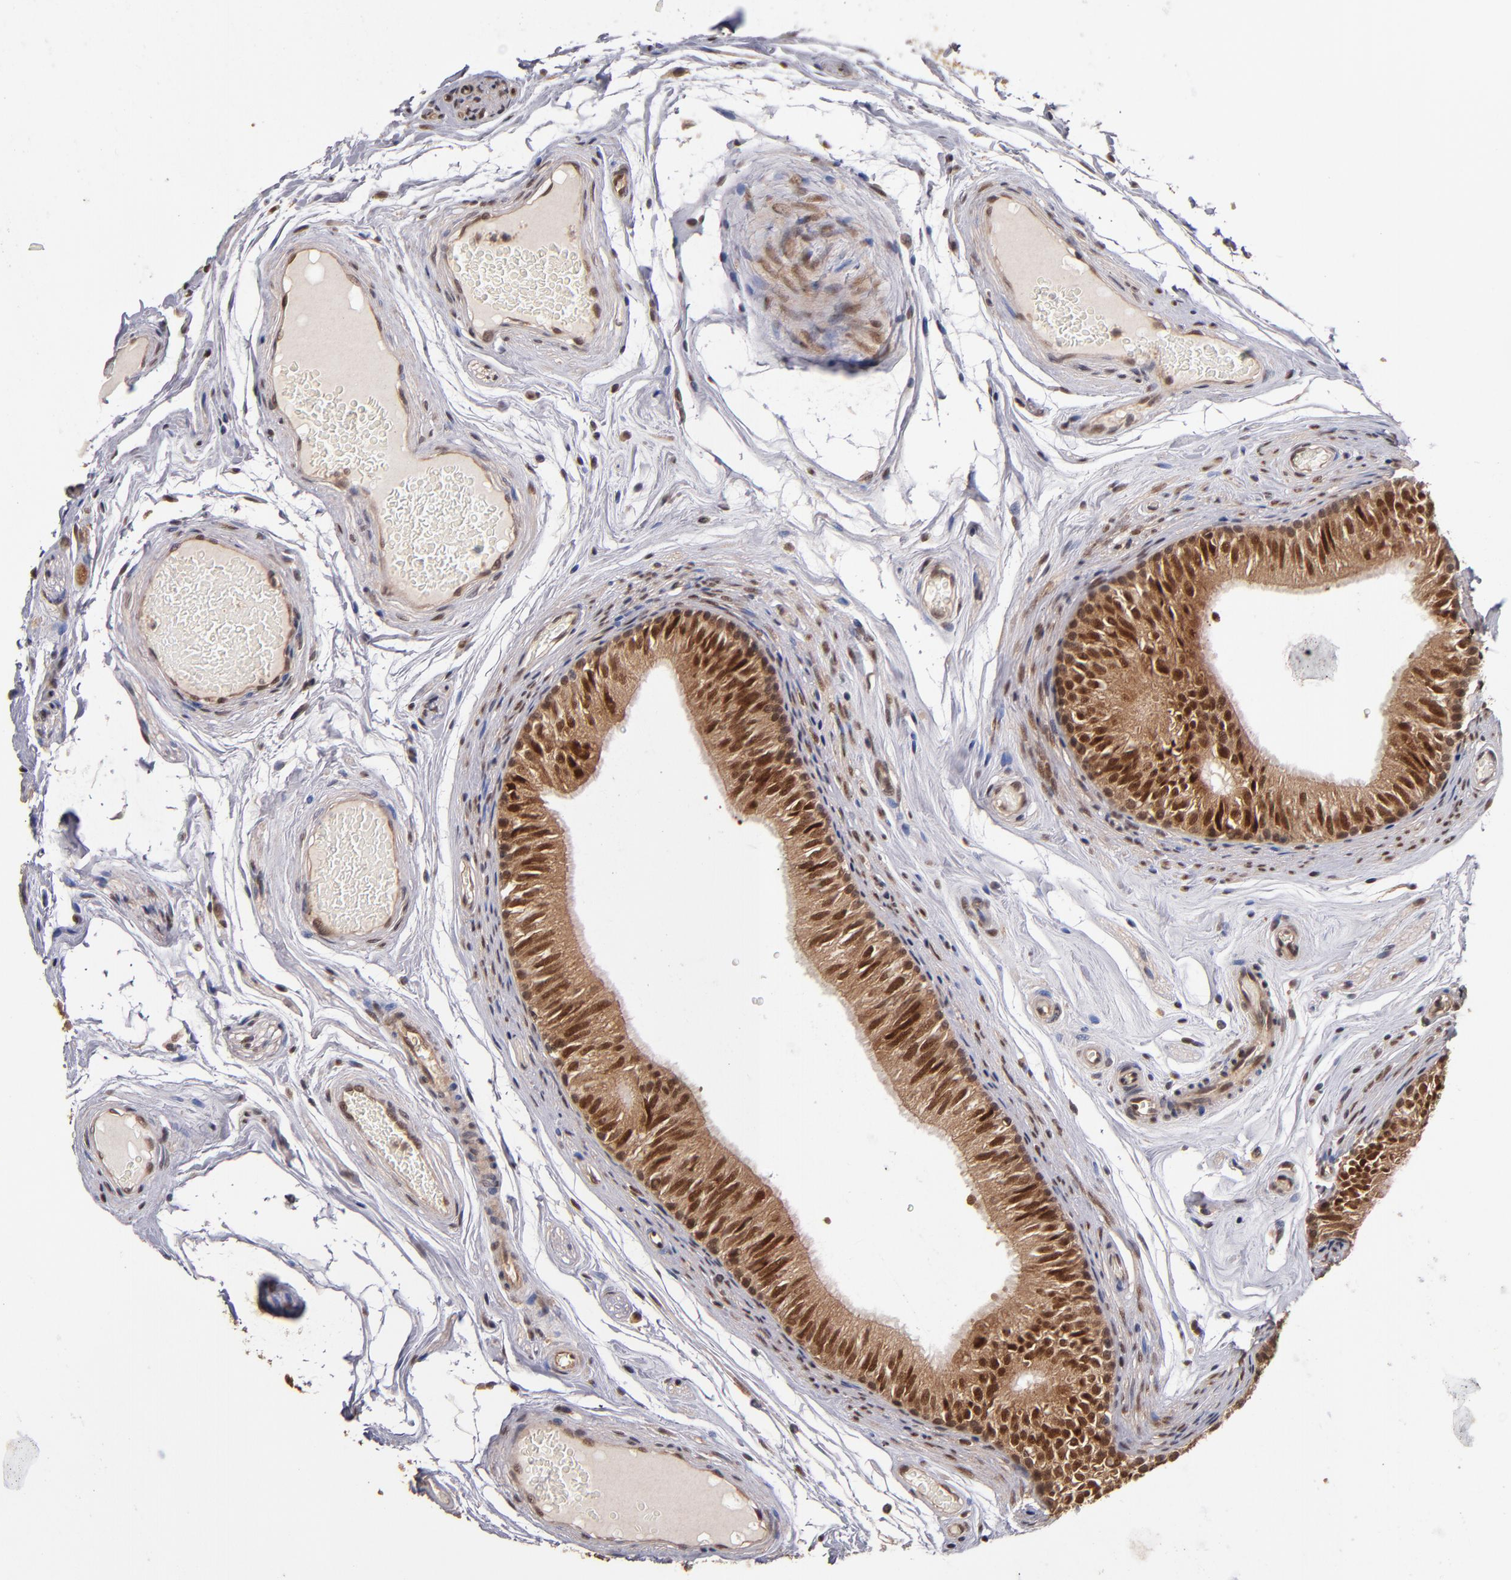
{"staining": {"intensity": "strong", "quantity": ">75%", "location": "cytoplasmic/membranous,nuclear"}, "tissue": "epididymis", "cell_type": "Glandular cells", "image_type": "normal", "snomed": [{"axis": "morphology", "description": "Normal tissue, NOS"}, {"axis": "topography", "description": "Testis"}, {"axis": "topography", "description": "Epididymis"}], "caption": "Strong cytoplasmic/membranous,nuclear expression is present in about >75% of glandular cells in normal epididymis.", "gene": "CUL5", "patient": {"sex": "male", "age": 36}}